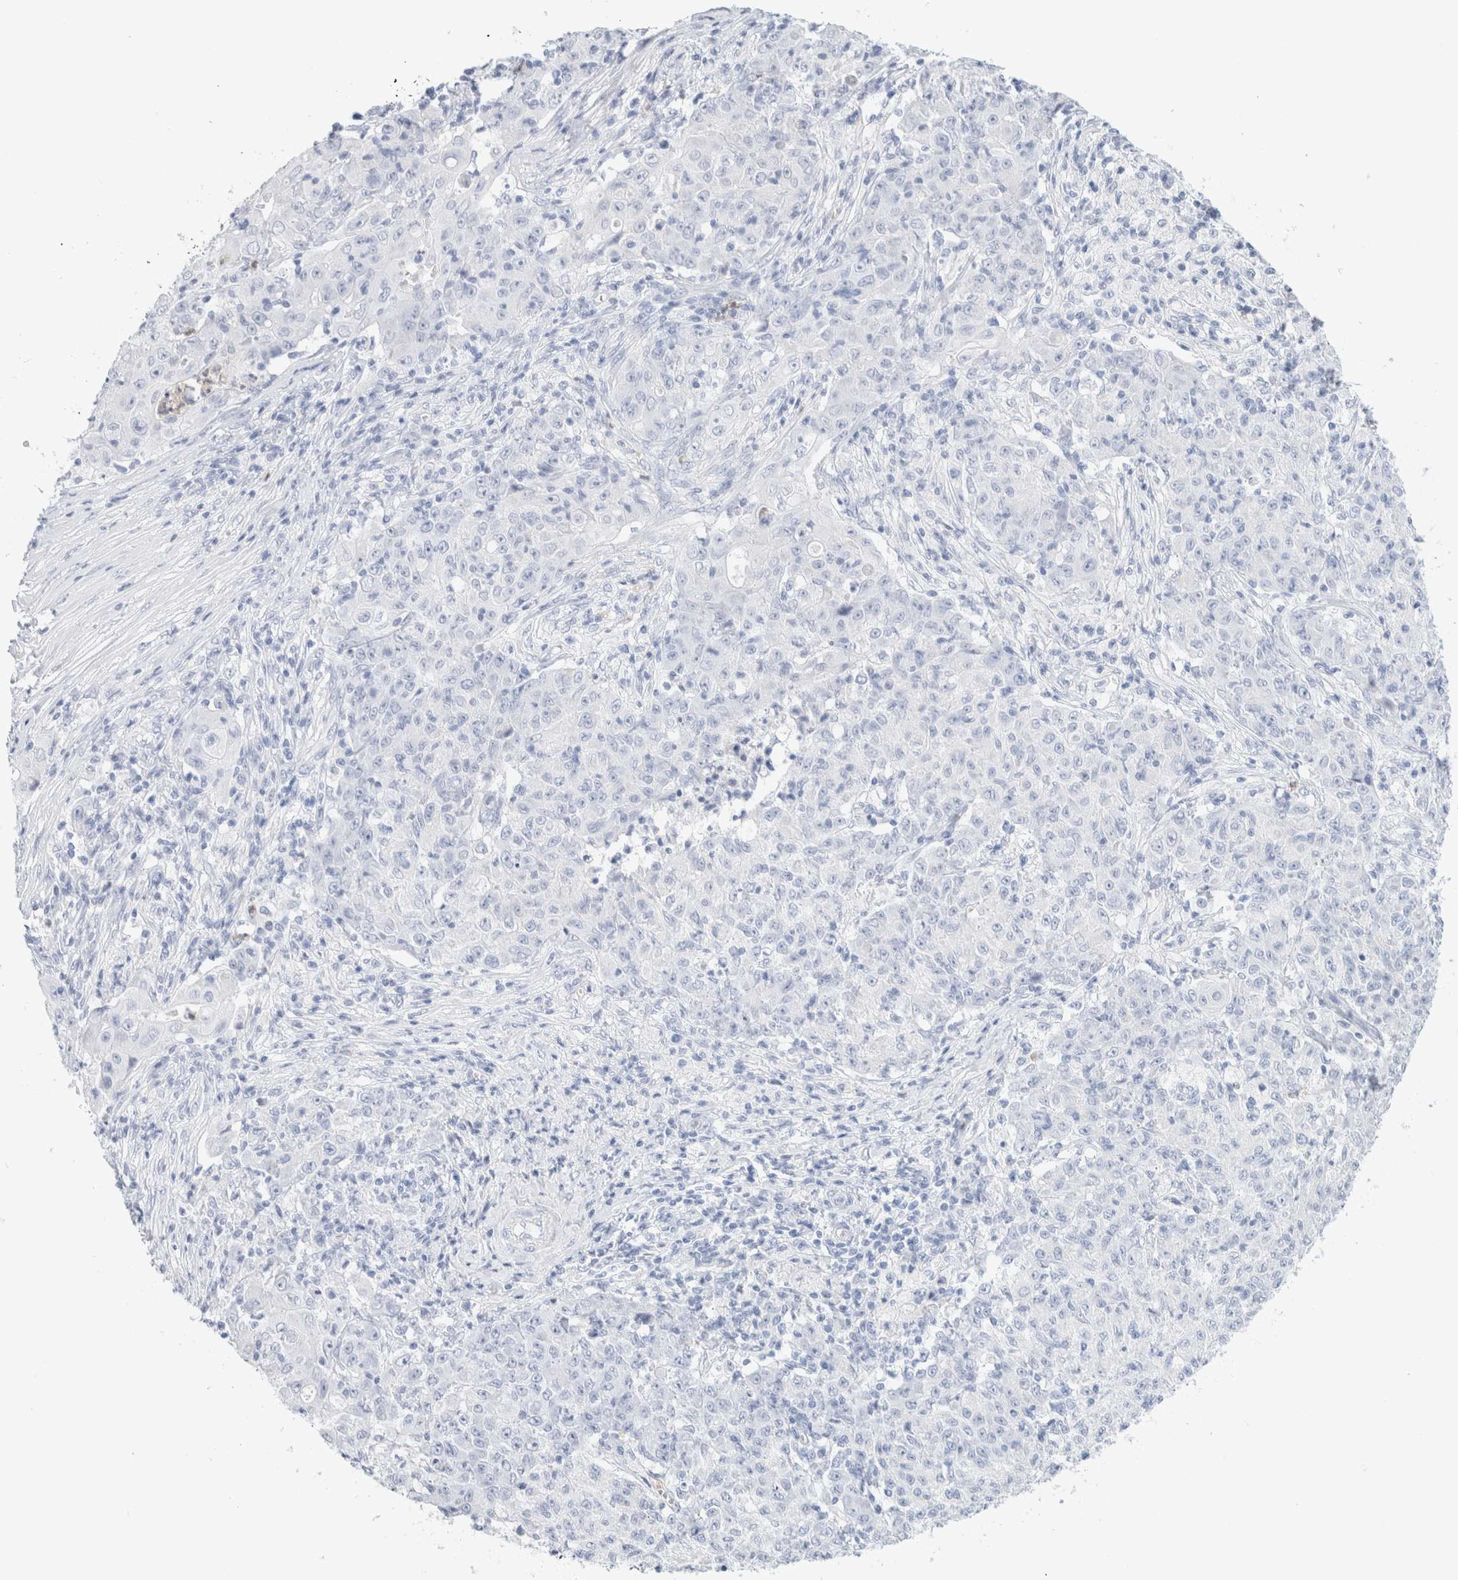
{"staining": {"intensity": "negative", "quantity": "none", "location": "none"}, "tissue": "ovarian cancer", "cell_type": "Tumor cells", "image_type": "cancer", "snomed": [{"axis": "morphology", "description": "Carcinoma, endometroid"}, {"axis": "topography", "description": "Ovary"}], "caption": "Immunohistochemical staining of endometroid carcinoma (ovarian) reveals no significant expression in tumor cells.", "gene": "ARG1", "patient": {"sex": "female", "age": 42}}